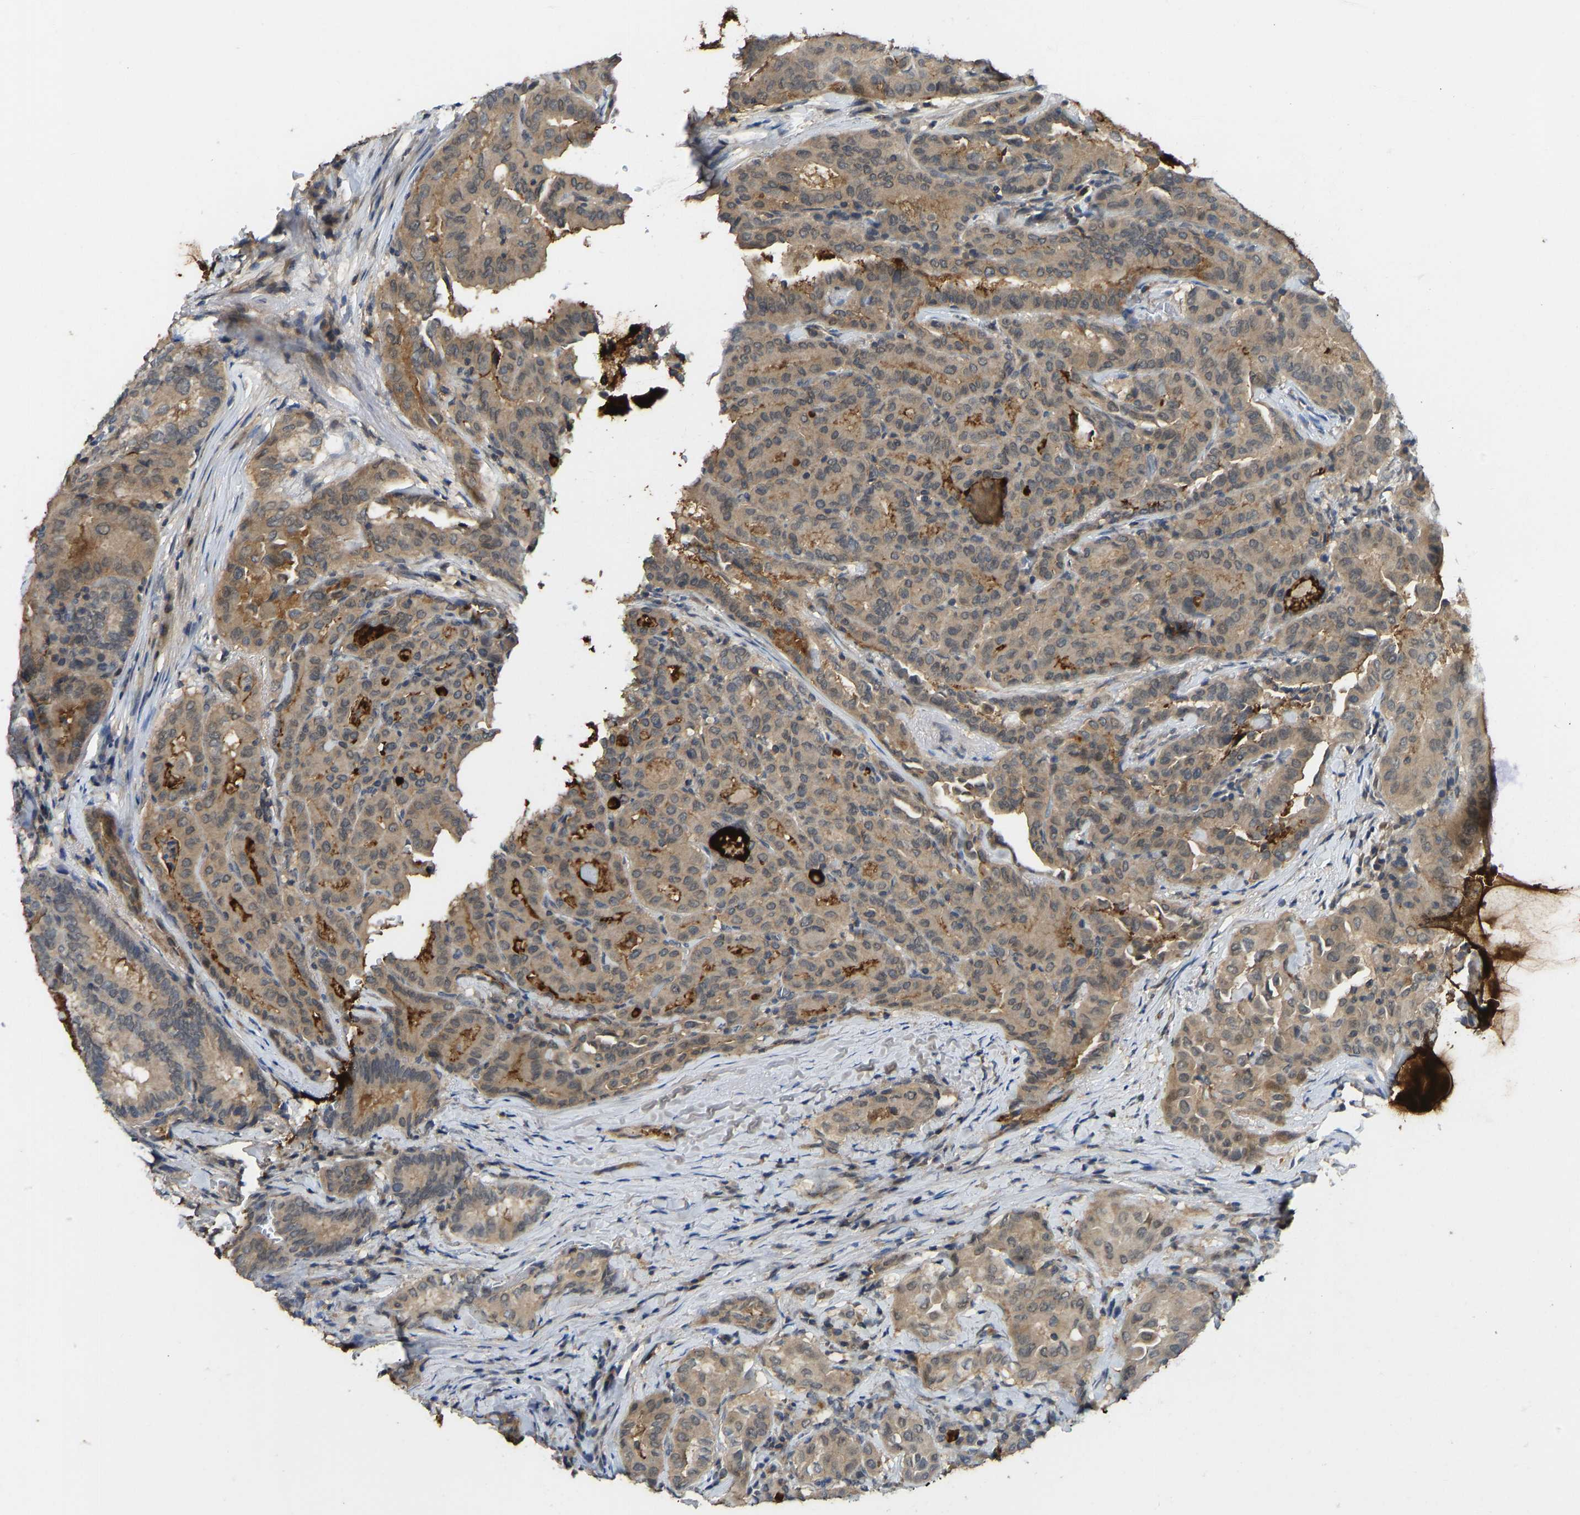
{"staining": {"intensity": "moderate", "quantity": ">75%", "location": "cytoplasmic/membranous"}, "tissue": "thyroid cancer", "cell_type": "Tumor cells", "image_type": "cancer", "snomed": [{"axis": "morphology", "description": "Papillary adenocarcinoma, NOS"}, {"axis": "topography", "description": "Thyroid gland"}], "caption": "Moderate cytoplasmic/membranous positivity for a protein is appreciated in about >75% of tumor cells of thyroid papillary adenocarcinoma using immunohistochemistry.", "gene": "NDRG3", "patient": {"sex": "female", "age": 42}}